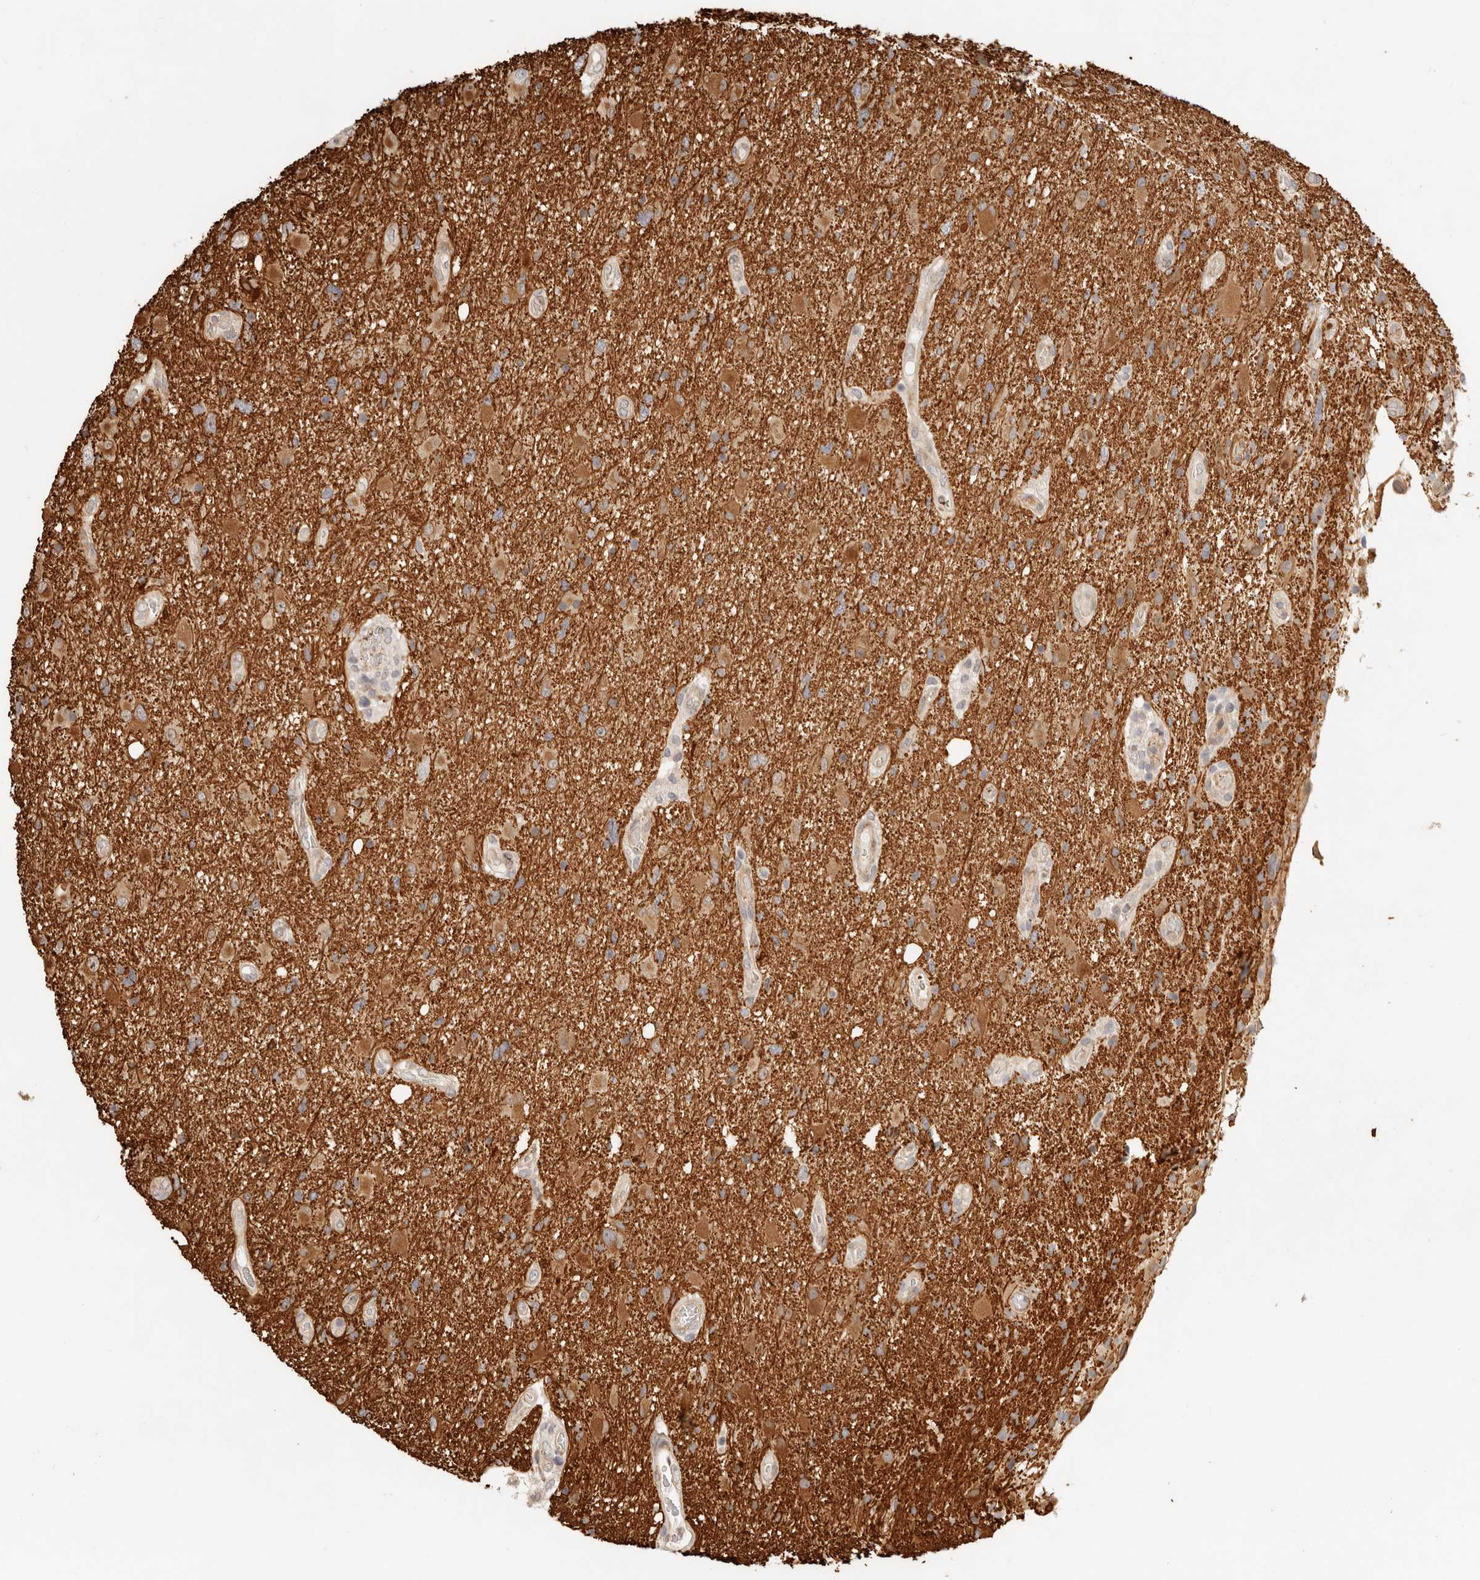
{"staining": {"intensity": "strong", "quantity": "25%-75%", "location": "cytoplasmic/membranous"}, "tissue": "glioma", "cell_type": "Tumor cells", "image_type": "cancer", "snomed": [{"axis": "morphology", "description": "Glioma, malignant, High grade"}, {"axis": "topography", "description": "Brain"}], "caption": "The histopathology image shows staining of malignant glioma (high-grade), revealing strong cytoplasmic/membranous protein expression (brown color) within tumor cells.", "gene": "TUFT1", "patient": {"sex": "male", "age": 33}}